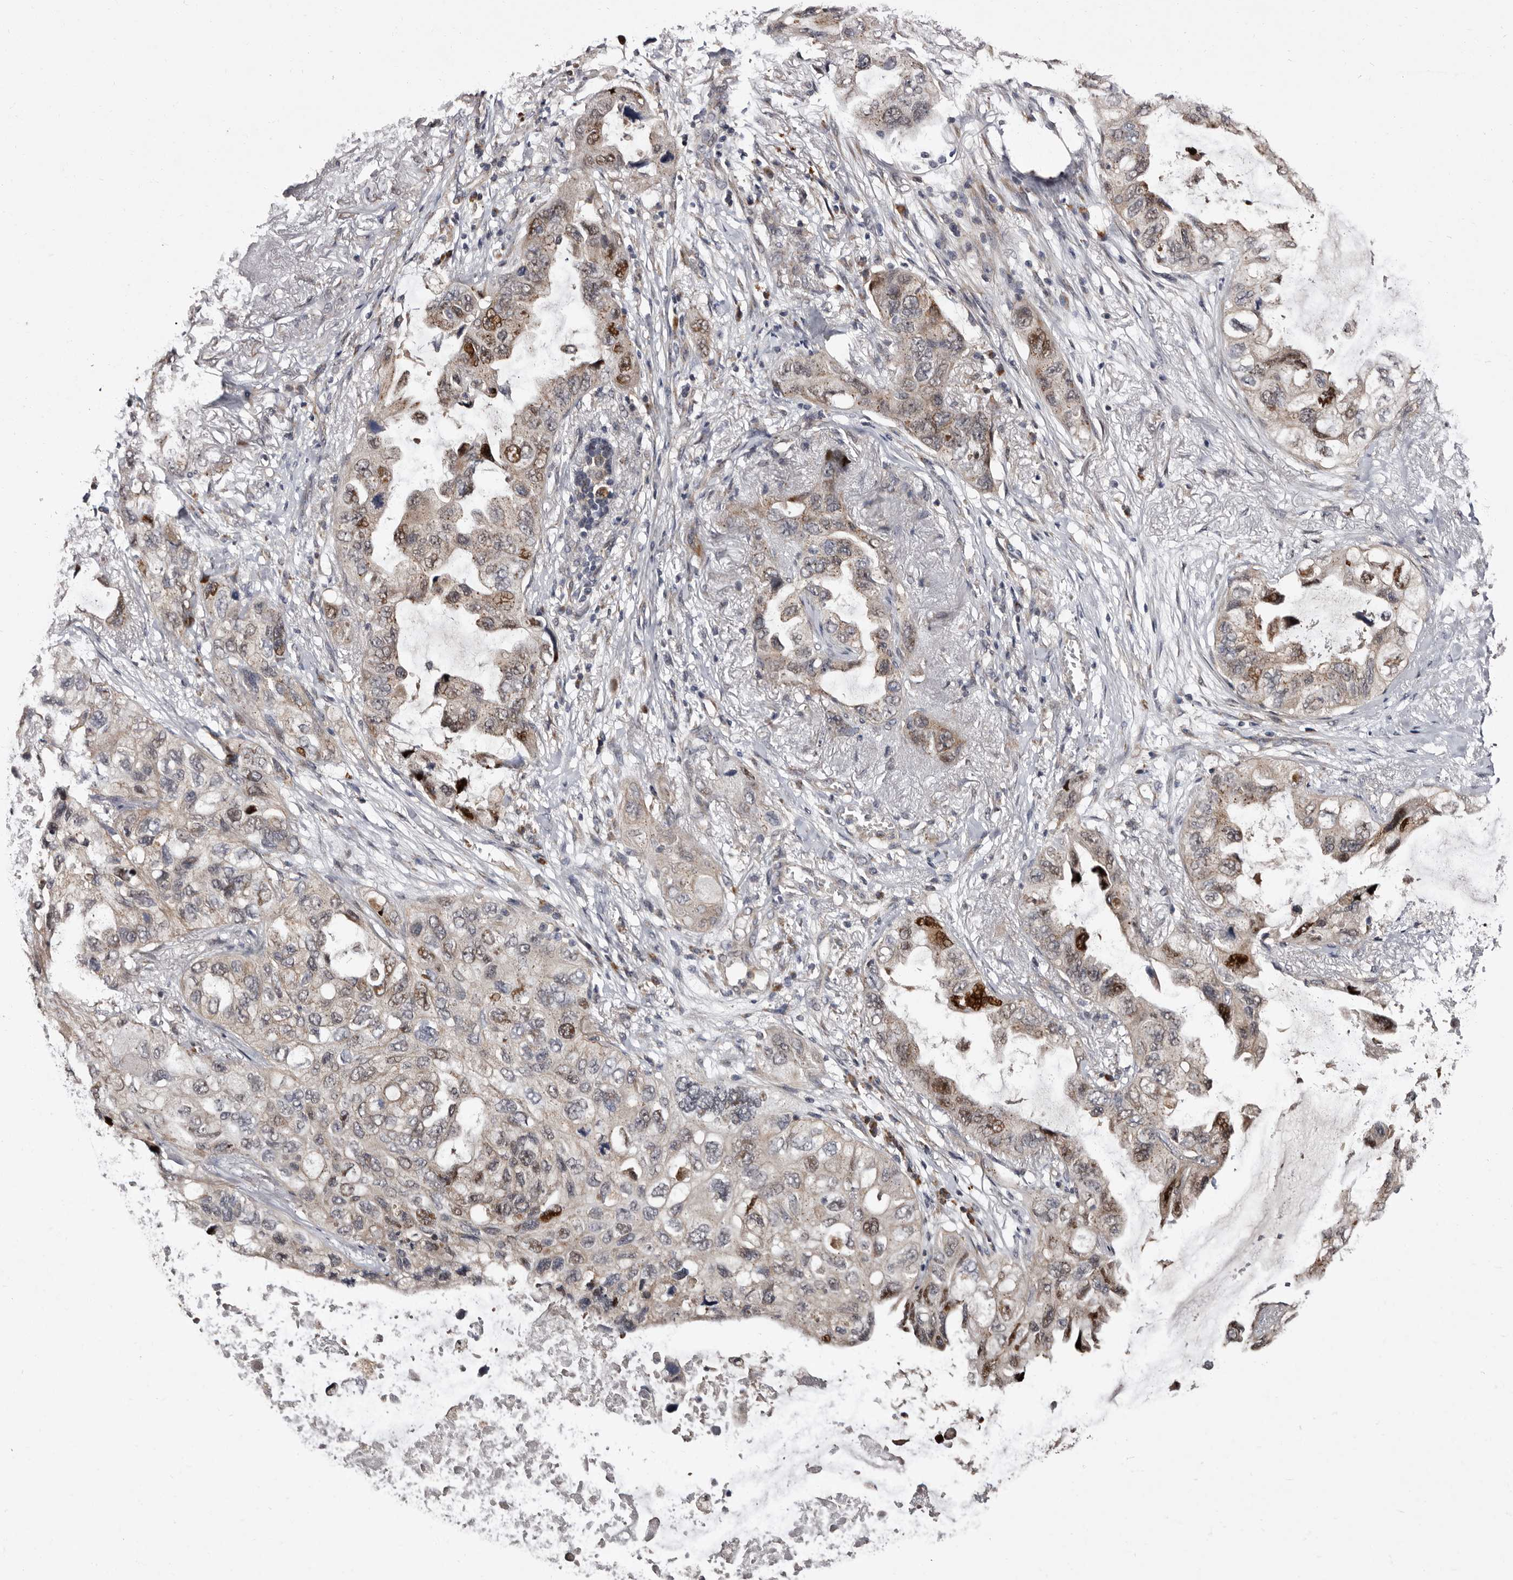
{"staining": {"intensity": "moderate", "quantity": "<25%", "location": "nuclear"}, "tissue": "lung cancer", "cell_type": "Tumor cells", "image_type": "cancer", "snomed": [{"axis": "morphology", "description": "Squamous cell carcinoma, NOS"}, {"axis": "topography", "description": "Lung"}], "caption": "Squamous cell carcinoma (lung) stained with a brown dye demonstrates moderate nuclear positive expression in about <25% of tumor cells.", "gene": "DNPH1", "patient": {"sex": "female", "age": 73}}